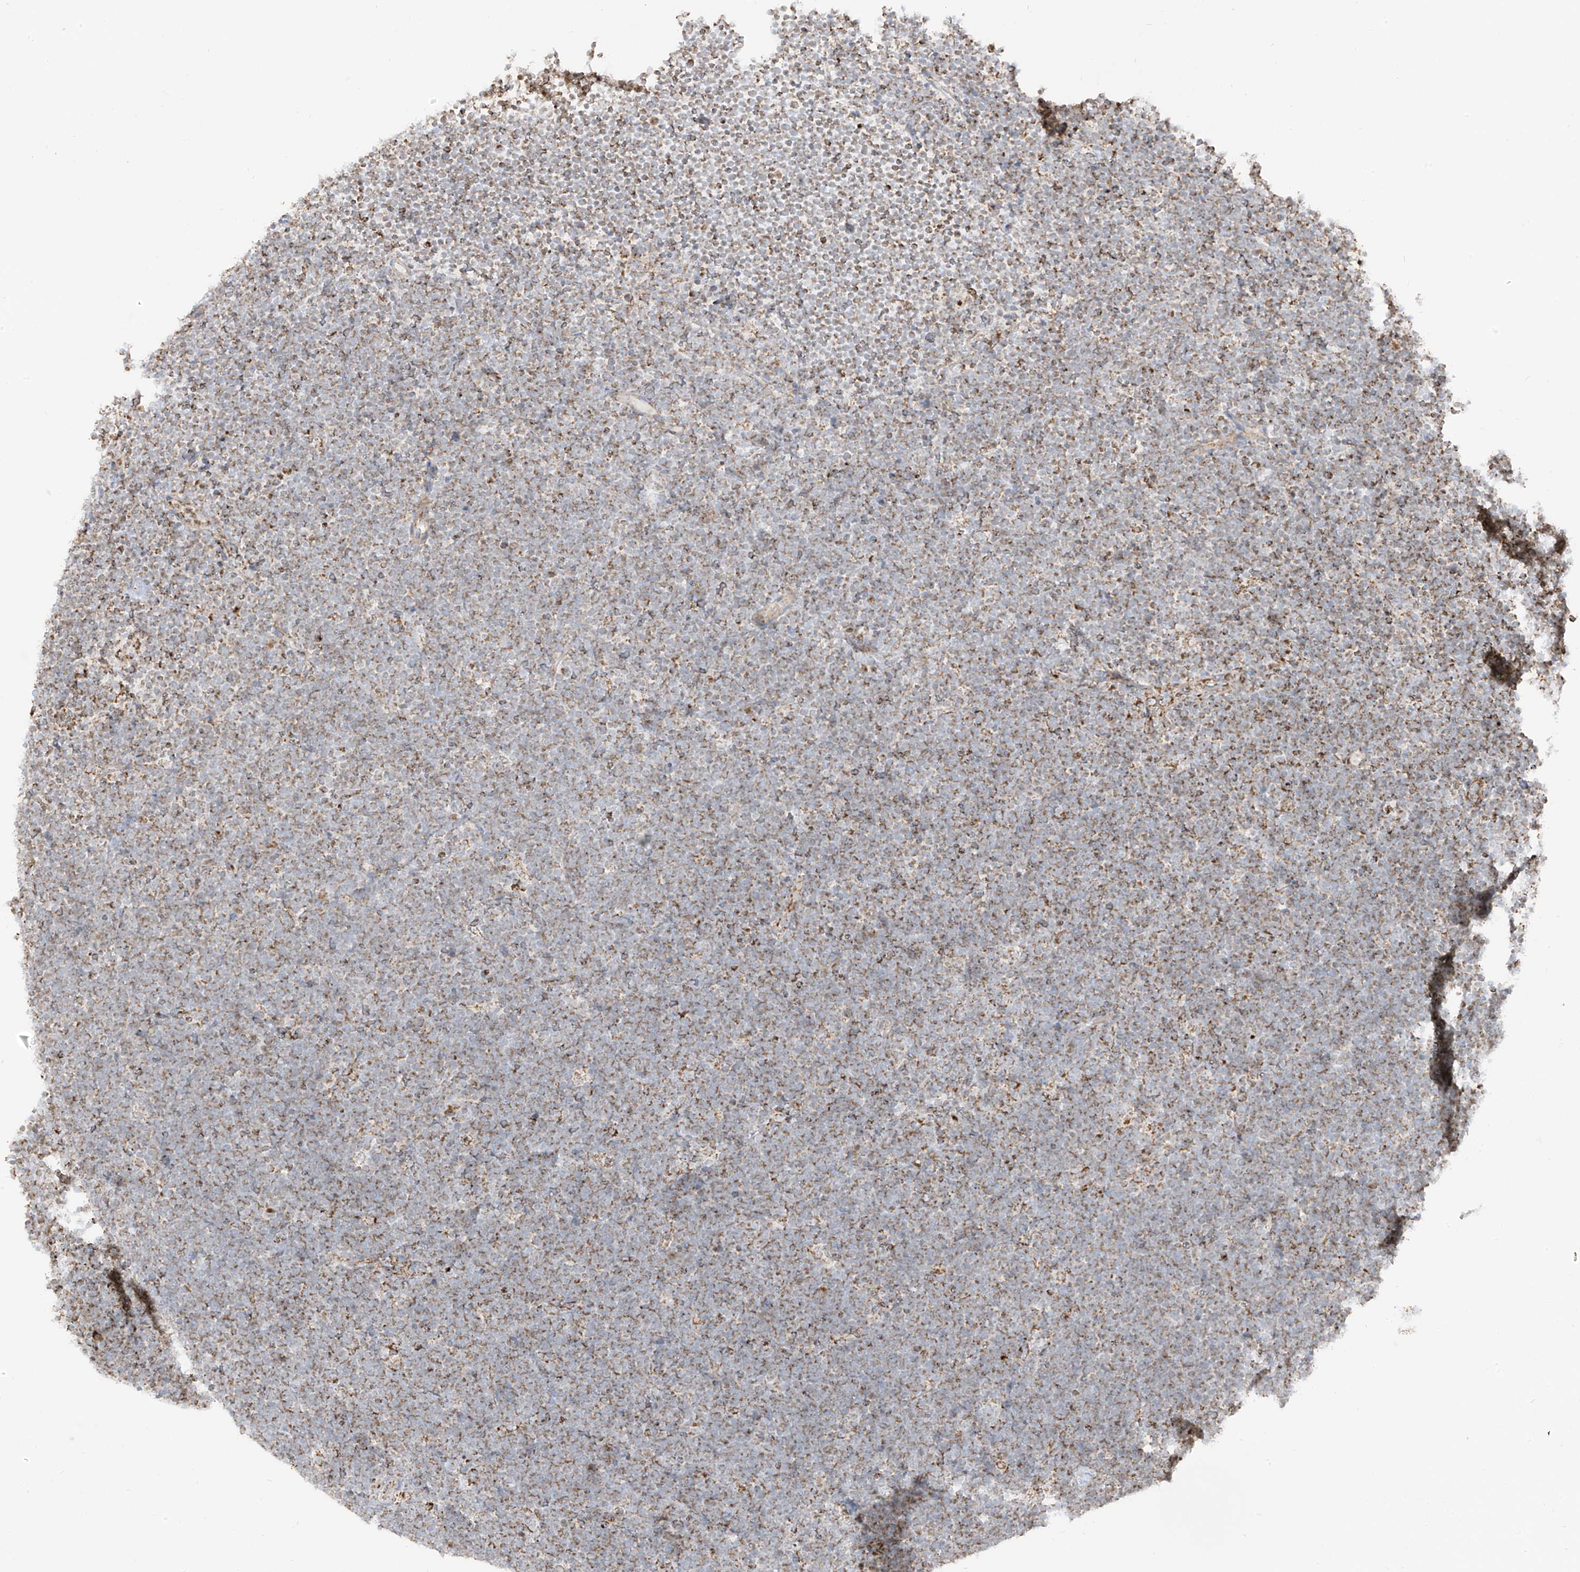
{"staining": {"intensity": "moderate", "quantity": "25%-75%", "location": "cytoplasmic/membranous"}, "tissue": "lymphoma", "cell_type": "Tumor cells", "image_type": "cancer", "snomed": [{"axis": "morphology", "description": "Malignant lymphoma, non-Hodgkin's type, High grade"}, {"axis": "topography", "description": "Lymph node"}], "caption": "About 25%-75% of tumor cells in human malignant lymphoma, non-Hodgkin's type (high-grade) exhibit moderate cytoplasmic/membranous protein expression as visualized by brown immunohistochemical staining.", "gene": "ETHE1", "patient": {"sex": "male", "age": 13}}